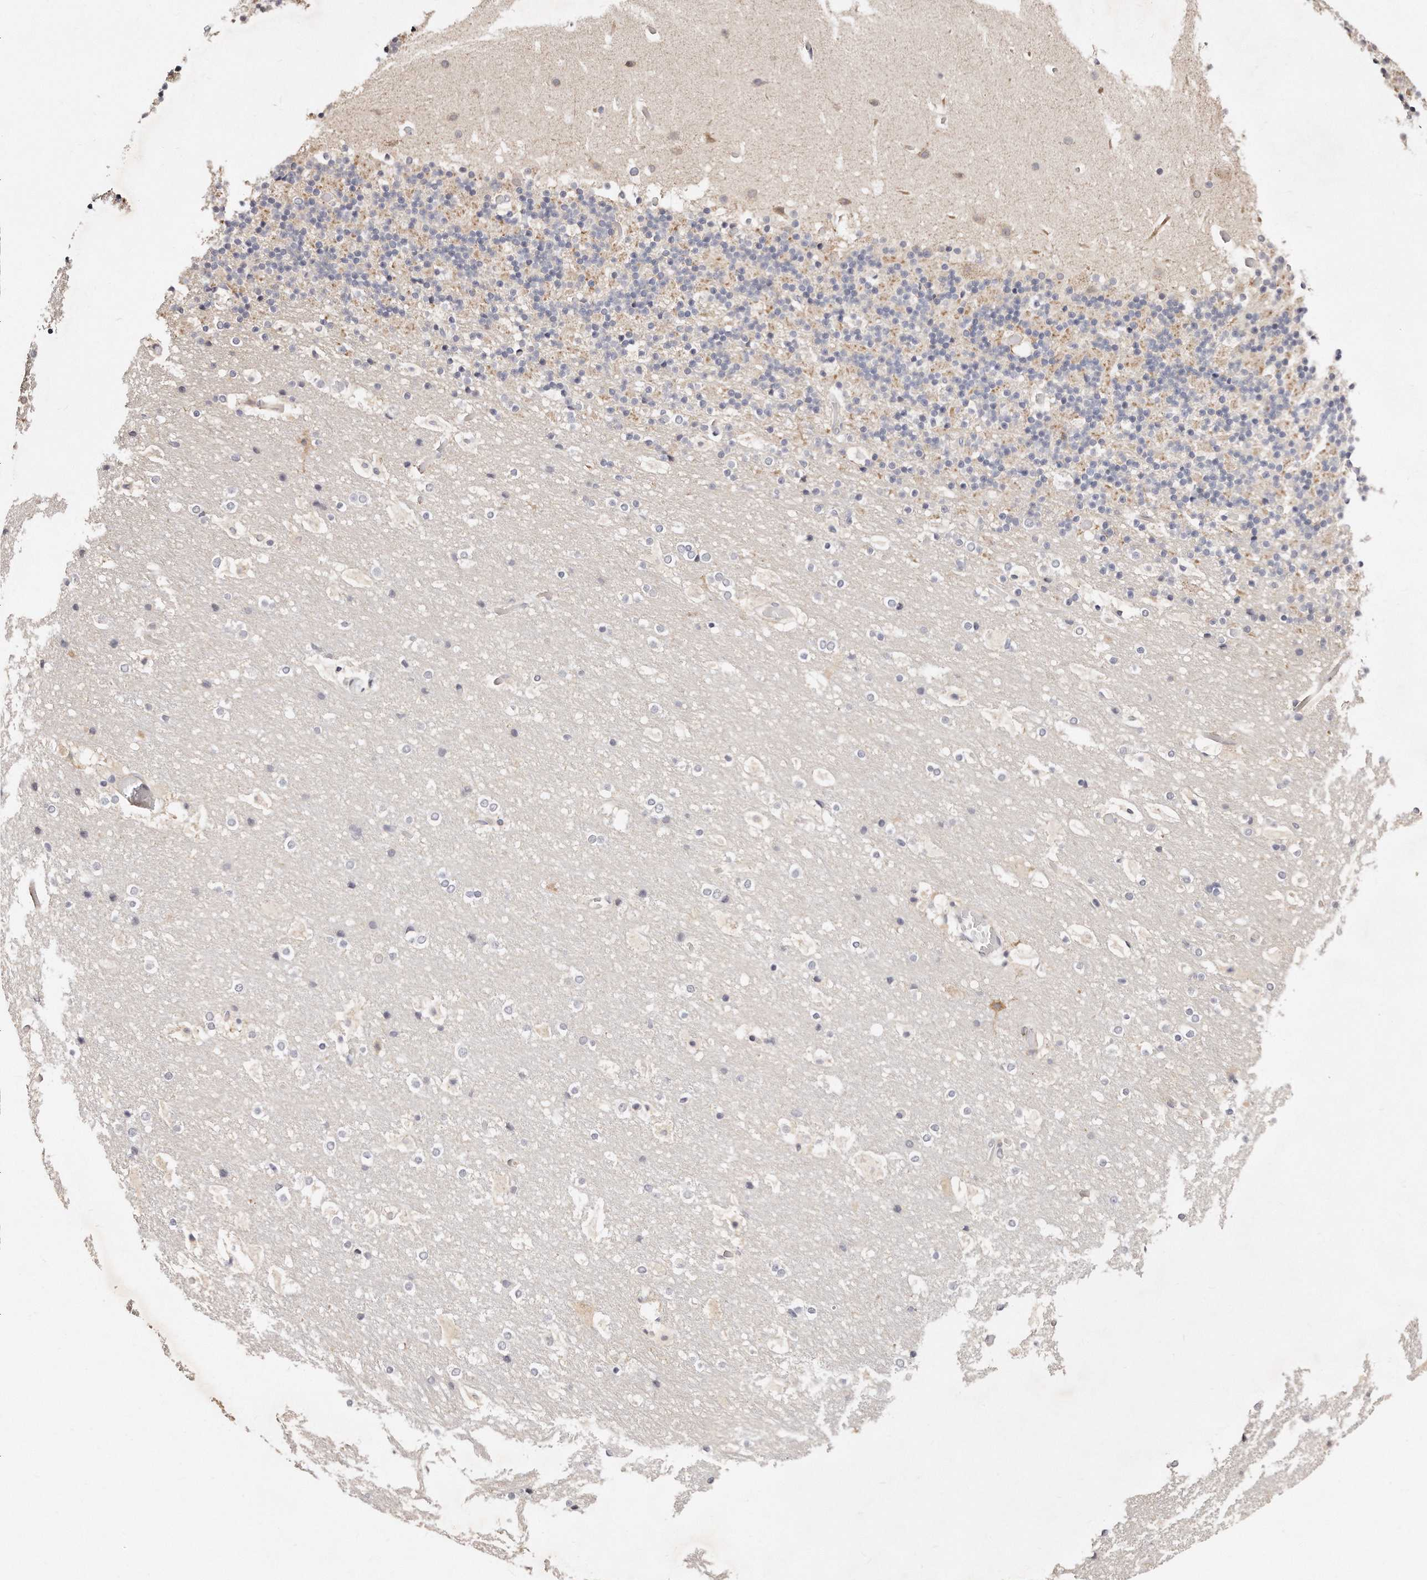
{"staining": {"intensity": "weak", "quantity": "<25%", "location": "cytoplasmic/membranous"}, "tissue": "cerebellum", "cell_type": "Cells in granular layer", "image_type": "normal", "snomed": [{"axis": "morphology", "description": "Normal tissue, NOS"}, {"axis": "topography", "description": "Cerebellum"}], "caption": "This is an IHC micrograph of unremarkable human cerebellum. There is no positivity in cells in granular layer.", "gene": "CASZ1", "patient": {"sex": "male", "age": 57}}